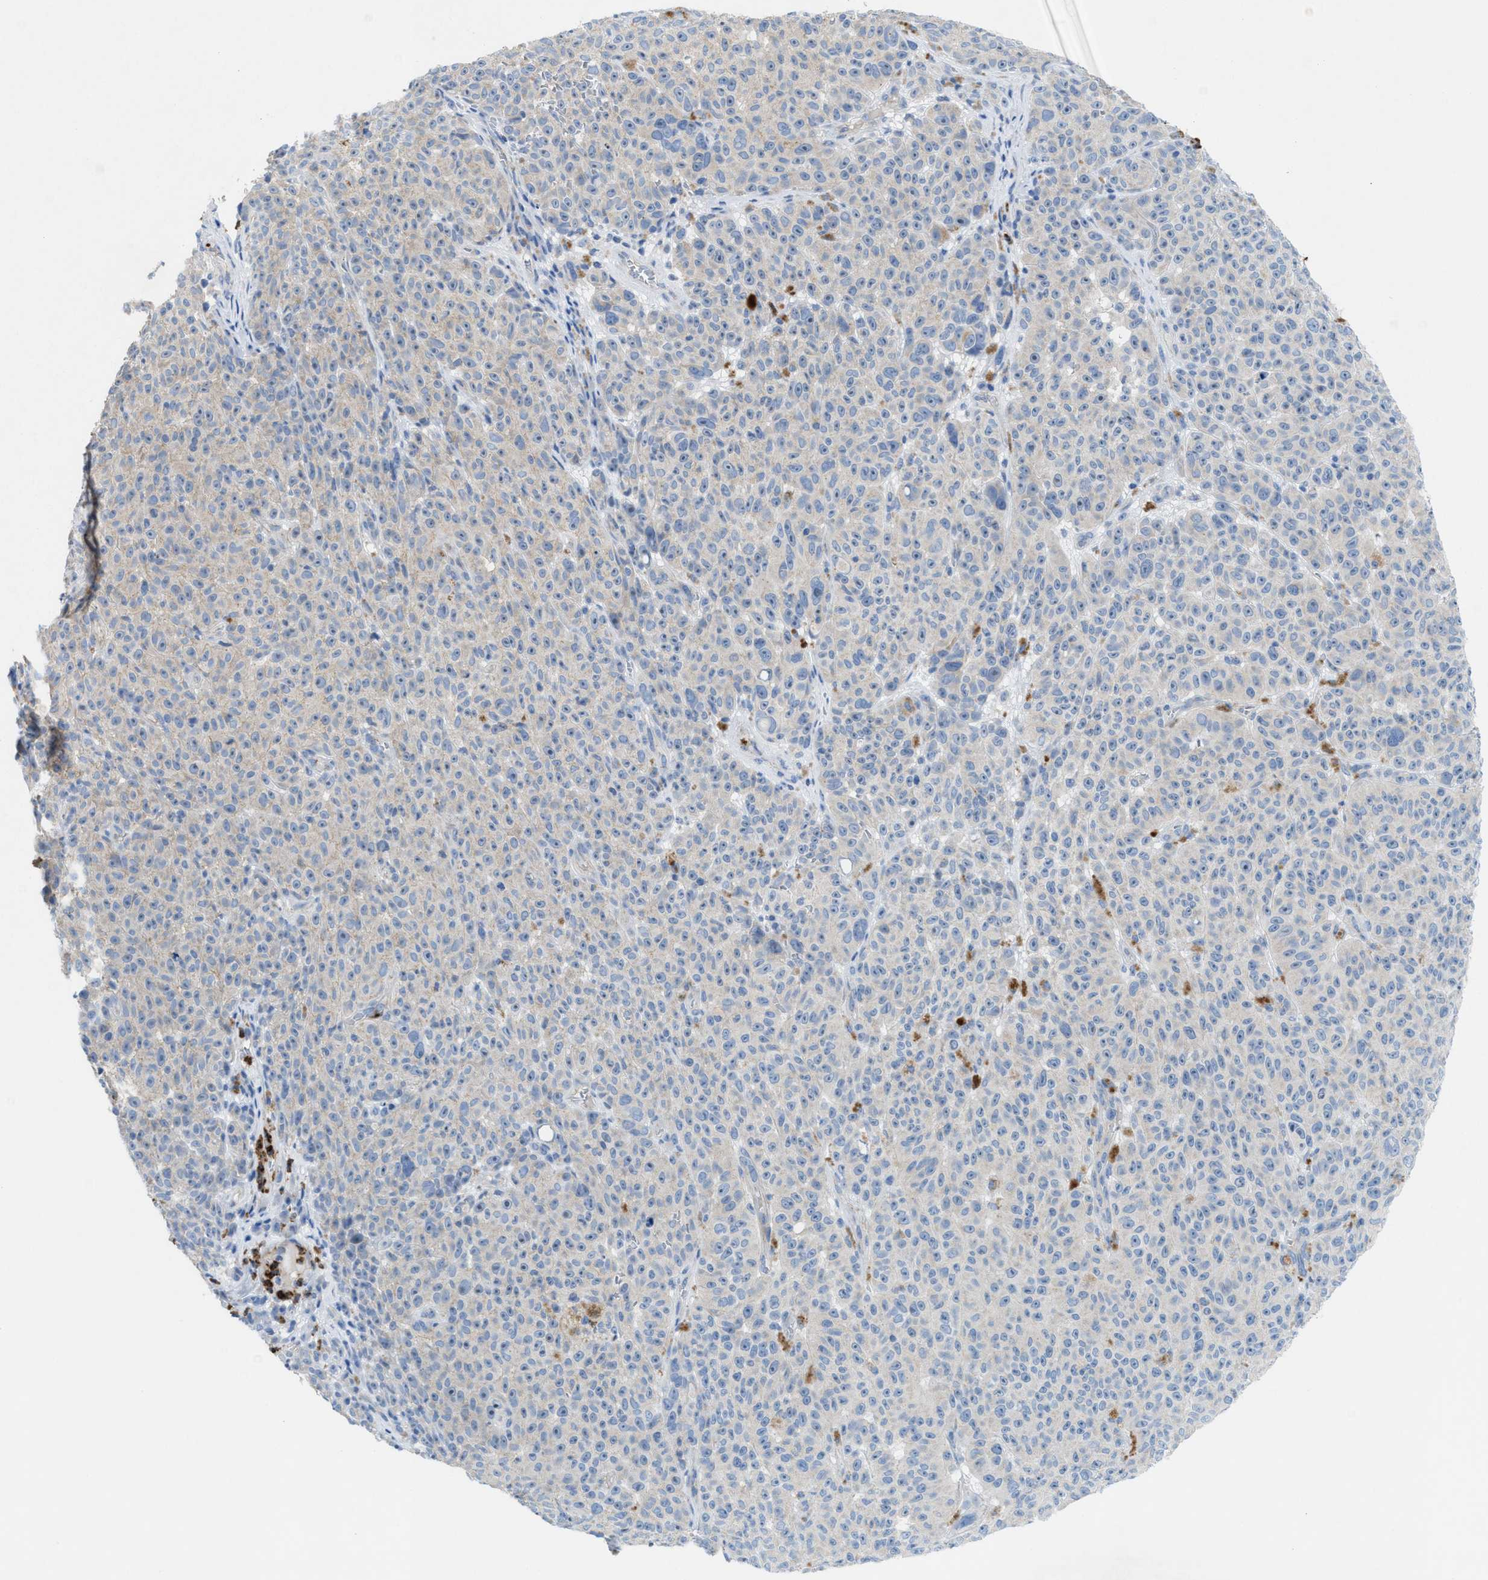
{"staining": {"intensity": "negative", "quantity": "none", "location": "none"}, "tissue": "melanoma", "cell_type": "Tumor cells", "image_type": "cancer", "snomed": [{"axis": "morphology", "description": "Malignant melanoma, NOS"}, {"axis": "topography", "description": "Skin"}], "caption": "Immunohistochemistry (IHC) histopathology image of melanoma stained for a protein (brown), which displays no staining in tumor cells.", "gene": "CMTM1", "patient": {"sex": "female", "age": 82}}